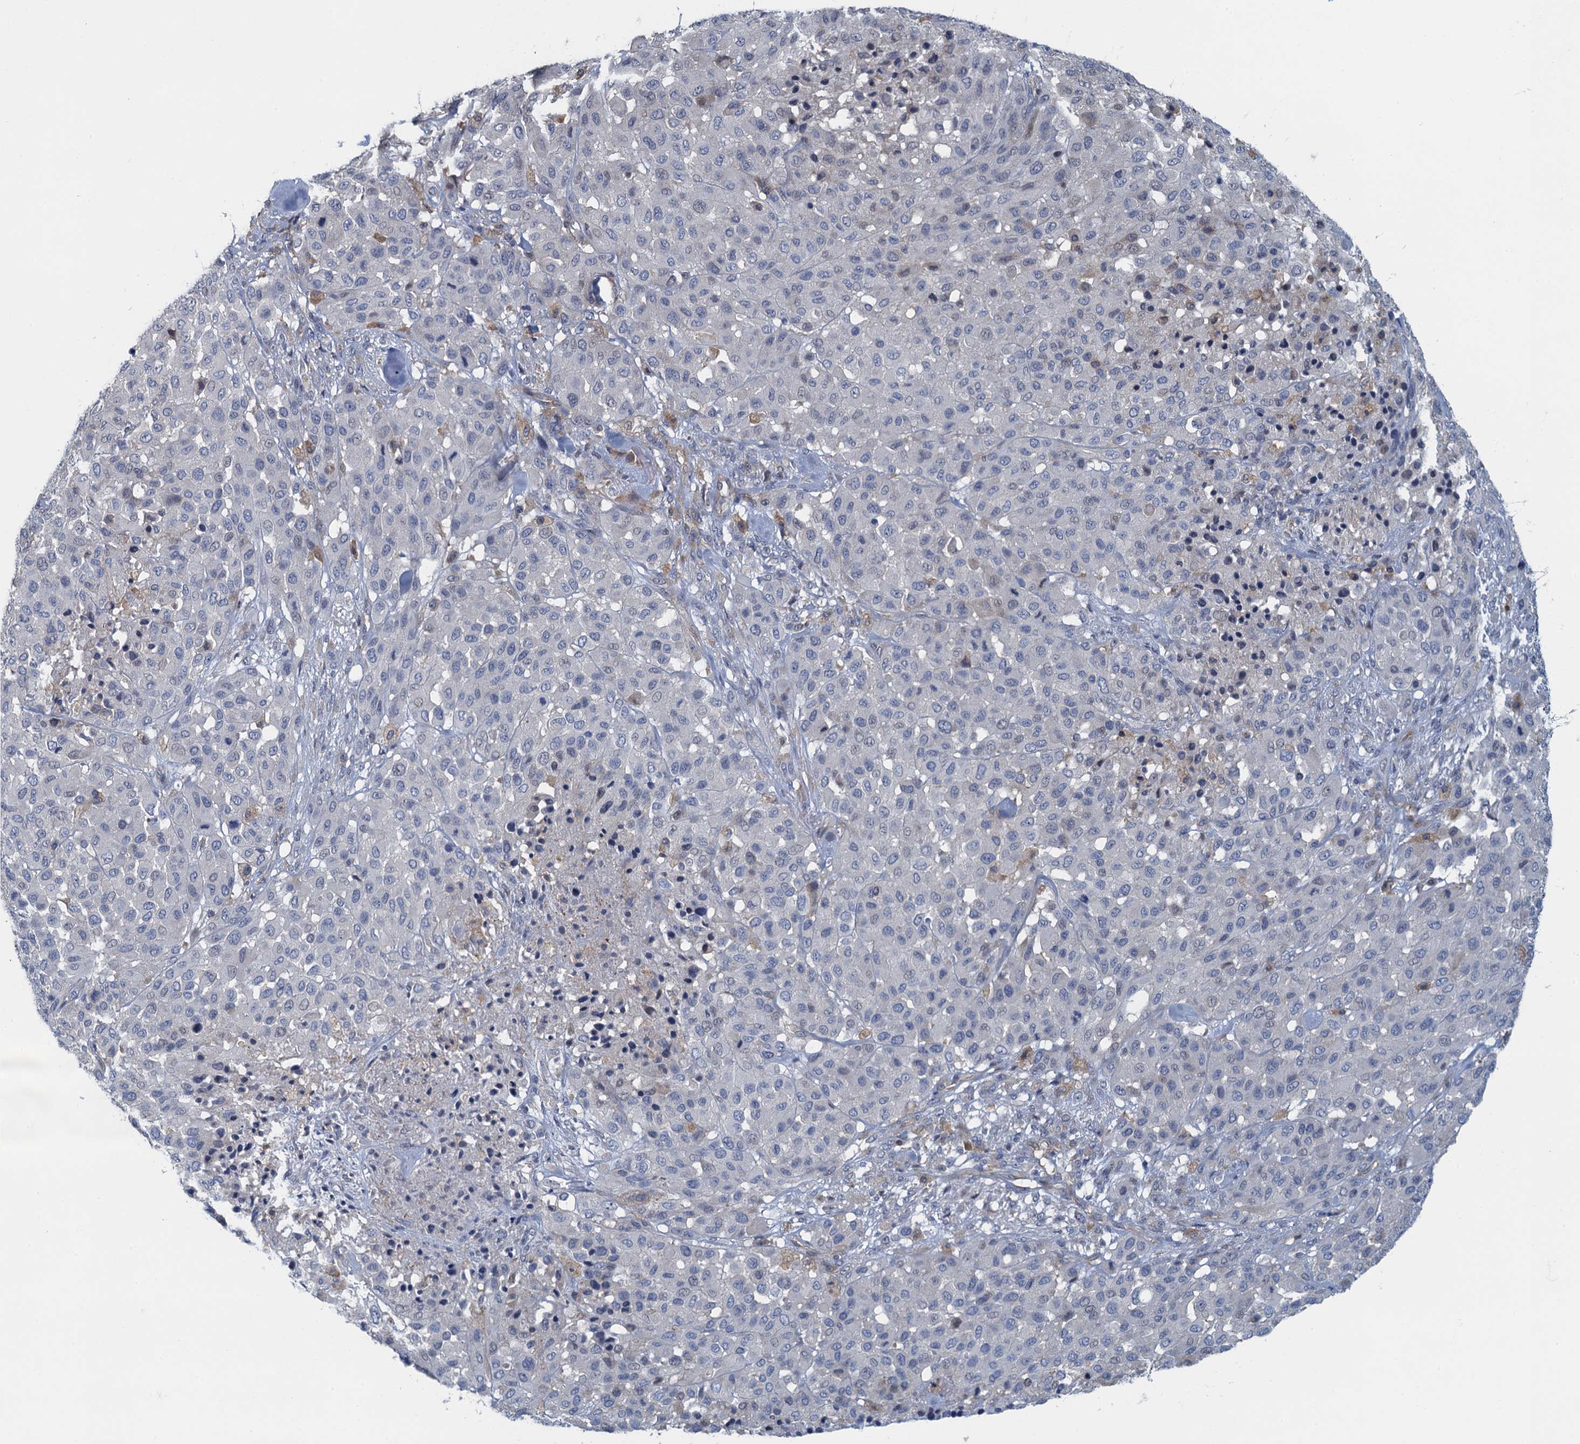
{"staining": {"intensity": "negative", "quantity": "none", "location": "none"}, "tissue": "melanoma", "cell_type": "Tumor cells", "image_type": "cancer", "snomed": [{"axis": "morphology", "description": "Malignant melanoma, Metastatic site"}, {"axis": "topography", "description": "Skin"}], "caption": "An immunohistochemistry (IHC) image of malignant melanoma (metastatic site) is shown. There is no staining in tumor cells of malignant melanoma (metastatic site).", "gene": "NCKAP1L", "patient": {"sex": "female", "age": 81}}